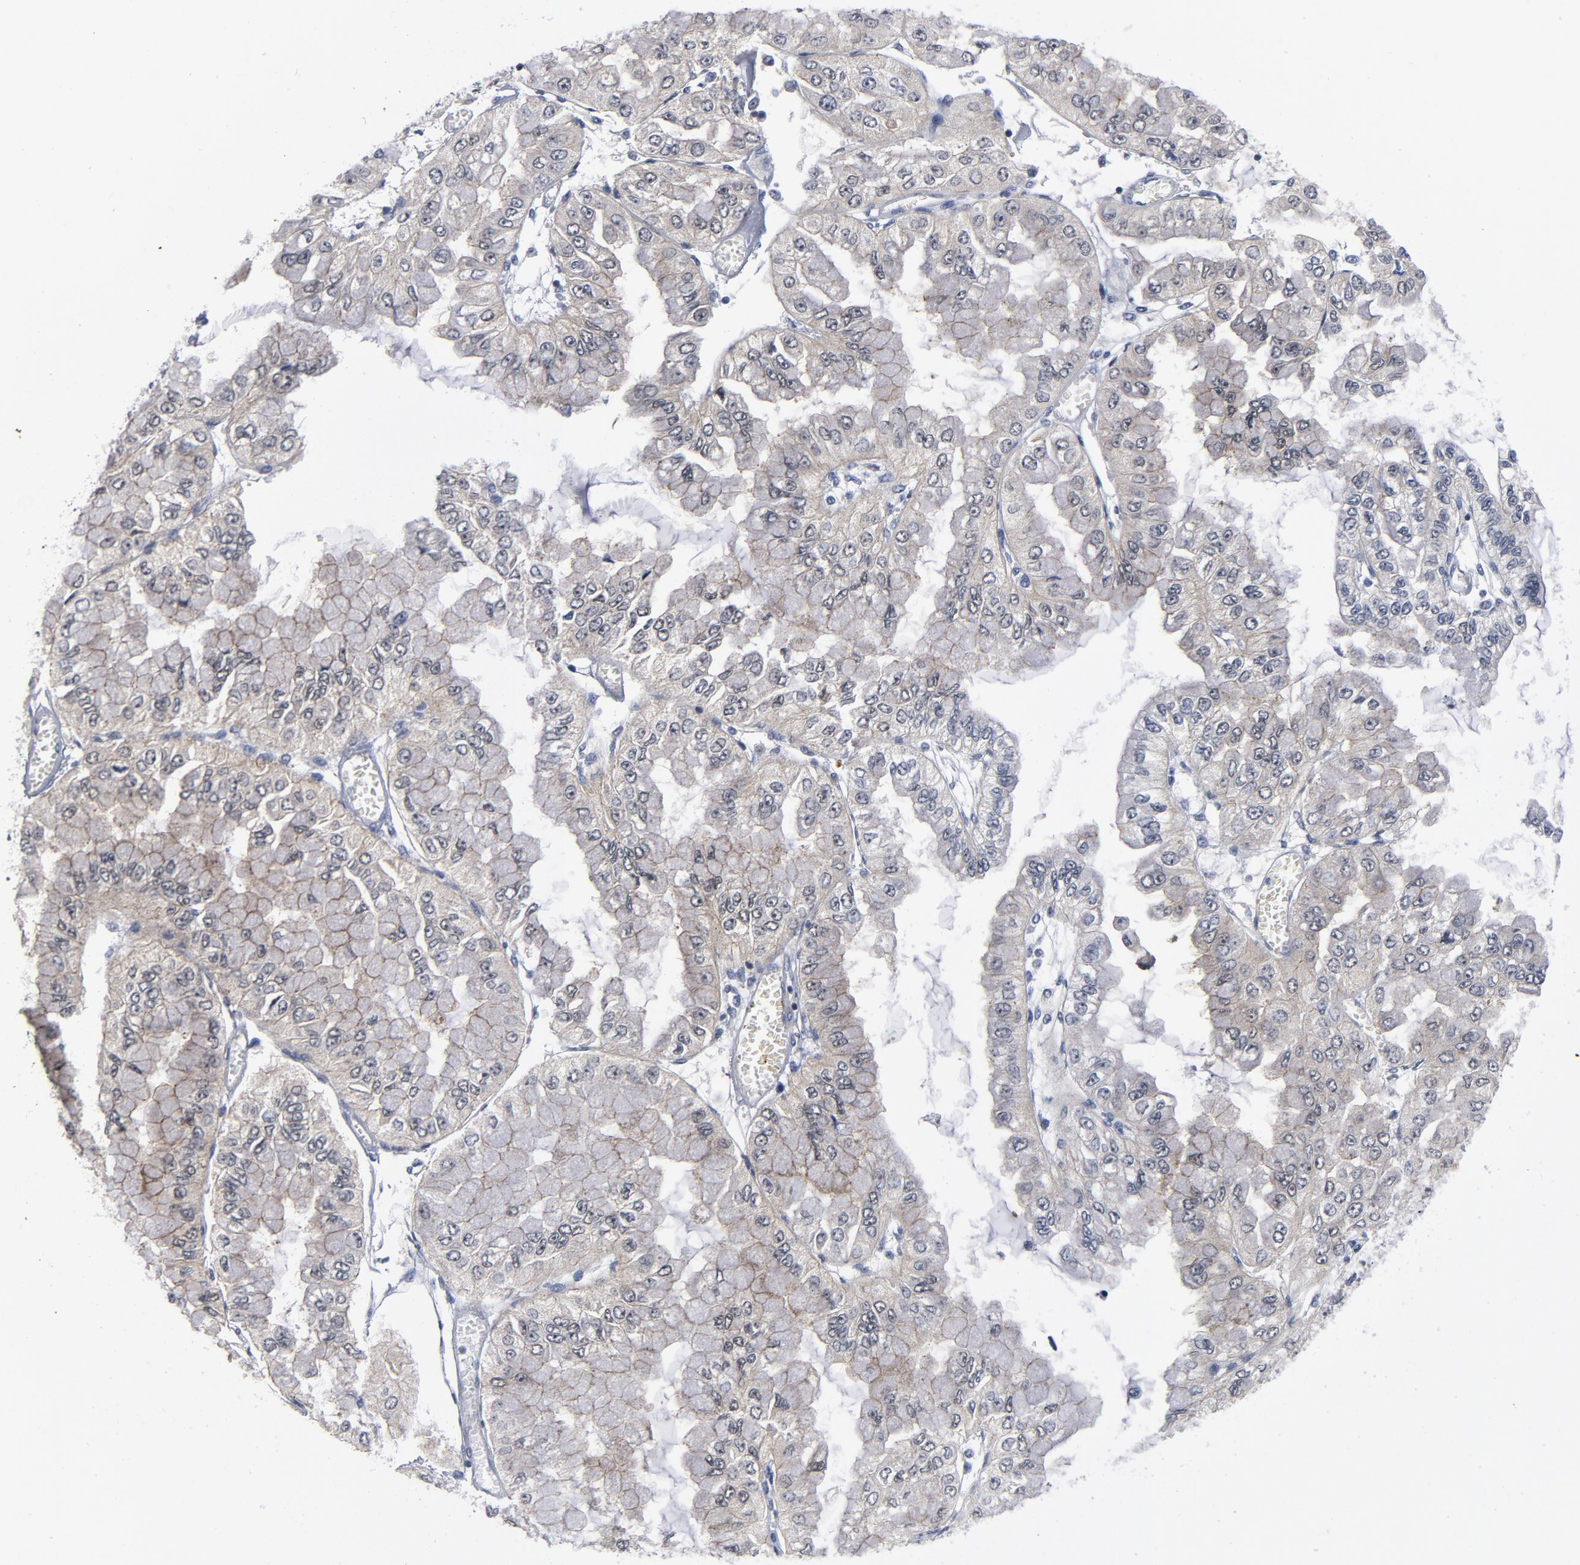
{"staining": {"intensity": "negative", "quantity": "none", "location": "none"}, "tissue": "liver cancer", "cell_type": "Tumor cells", "image_type": "cancer", "snomed": [{"axis": "morphology", "description": "Cholangiocarcinoma"}, {"axis": "topography", "description": "Liver"}], "caption": "IHC of liver cholangiocarcinoma displays no expression in tumor cells.", "gene": "TRADD", "patient": {"sex": "female", "age": 79}}